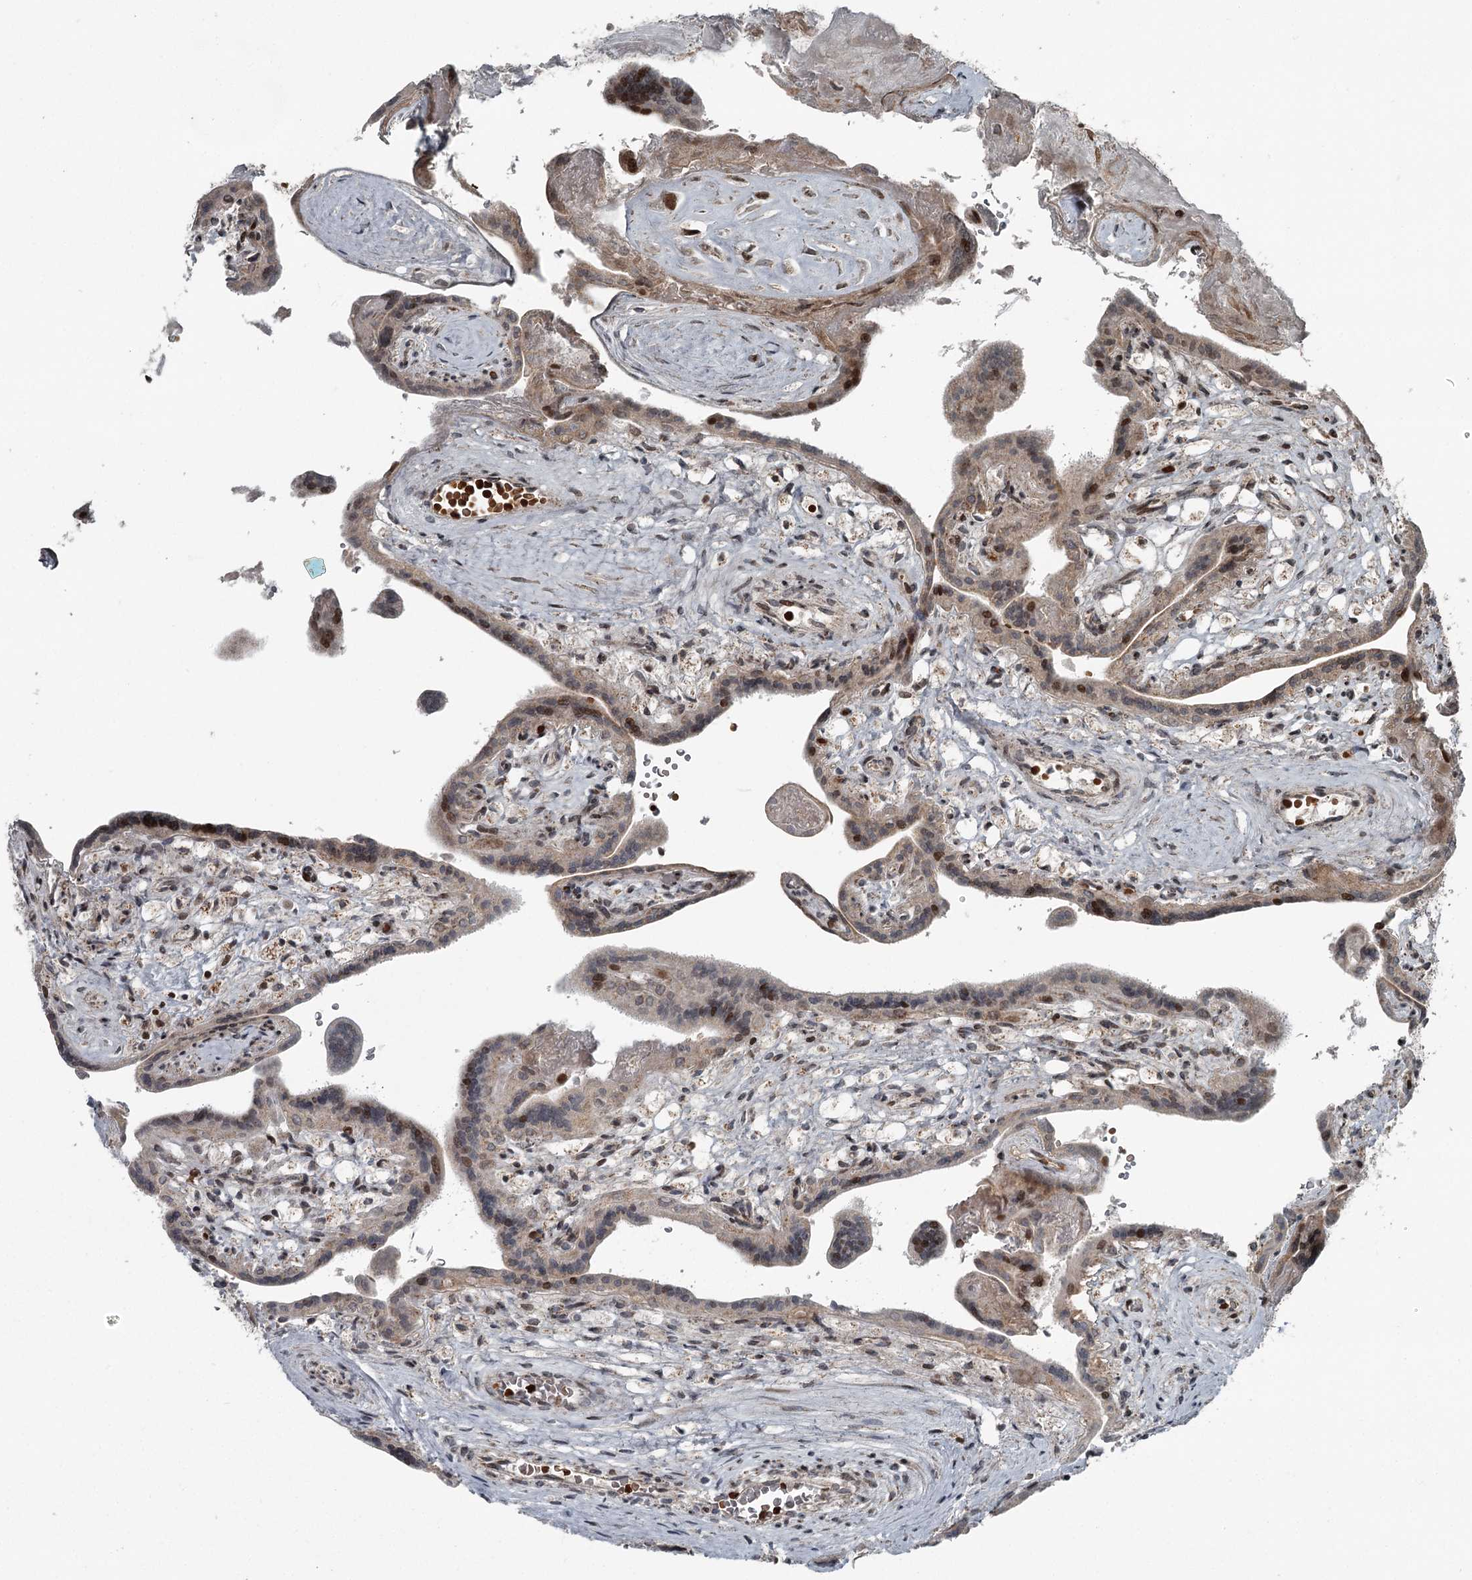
{"staining": {"intensity": "moderate", "quantity": "25%-75%", "location": "cytoplasmic/membranous,nuclear"}, "tissue": "placenta", "cell_type": "Trophoblastic cells", "image_type": "normal", "snomed": [{"axis": "morphology", "description": "Normal tissue, NOS"}, {"axis": "topography", "description": "Placenta"}], "caption": "A histopathology image of placenta stained for a protein exhibits moderate cytoplasmic/membranous,nuclear brown staining in trophoblastic cells. (IHC, brightfield microscopy, high magnification).", "gene": "RASSF8", "patient": {"sex": "female", "age": 37}}